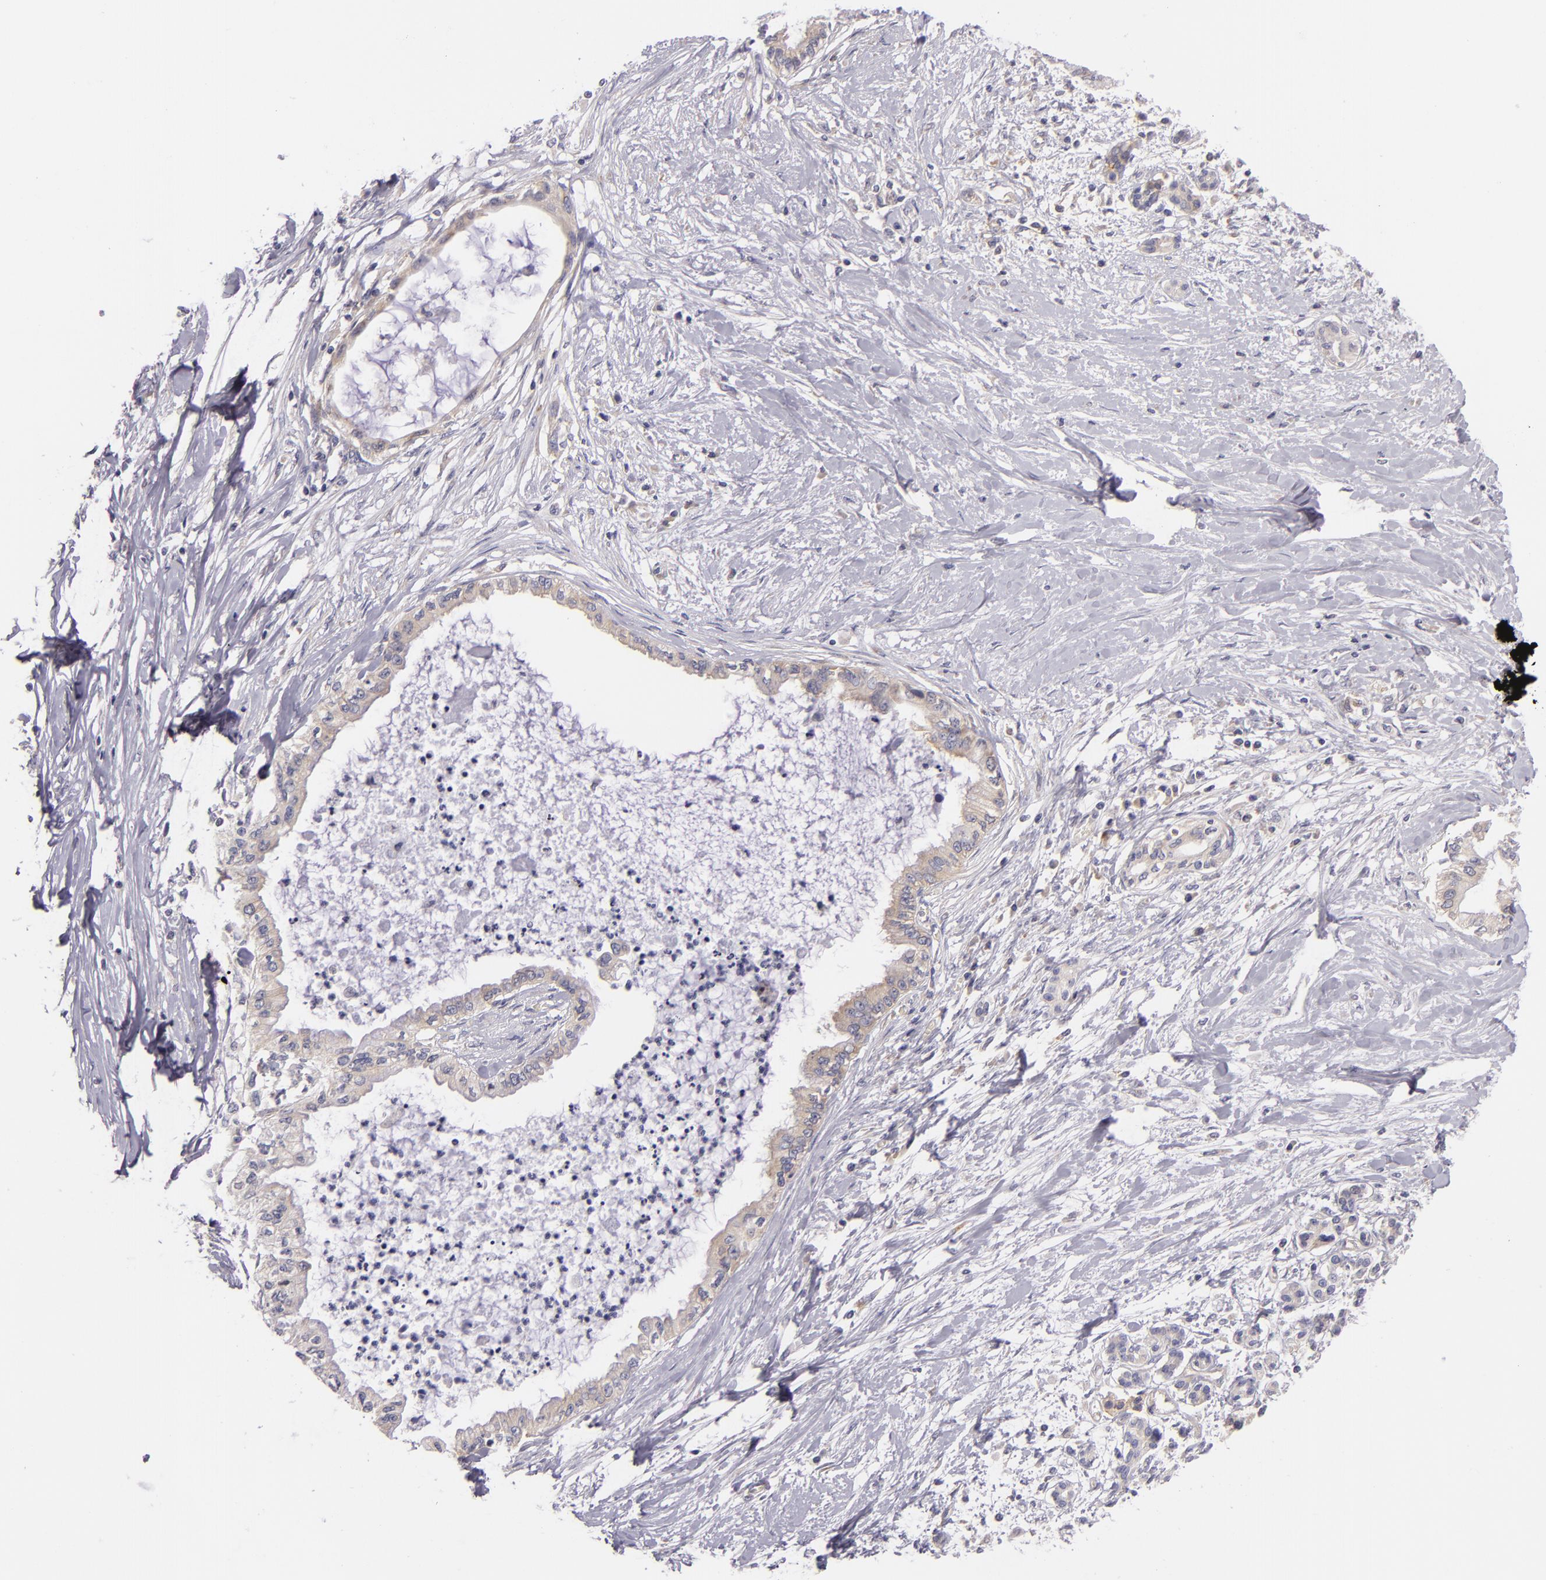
{"staining": {"intensity": "weak", "quantity": "<25%", "location": "cytoplasmic/membranous"}, "tissue": "pancreatic cancer", "cell_type": "Tumor cells", "image_type": "cancer", "snomed": [{"axis": "morphology", "description": "Adenocarcinoma, NOS"}, {"axis": "topography", "description": "Pancreas"}], "caption": "Immunohistochemical staining of pancreatic adenocarcinoma shows no significant expression in tumor cells.", "gene": "UPF3B", "patient": {"sex": "female", "age": 64}}